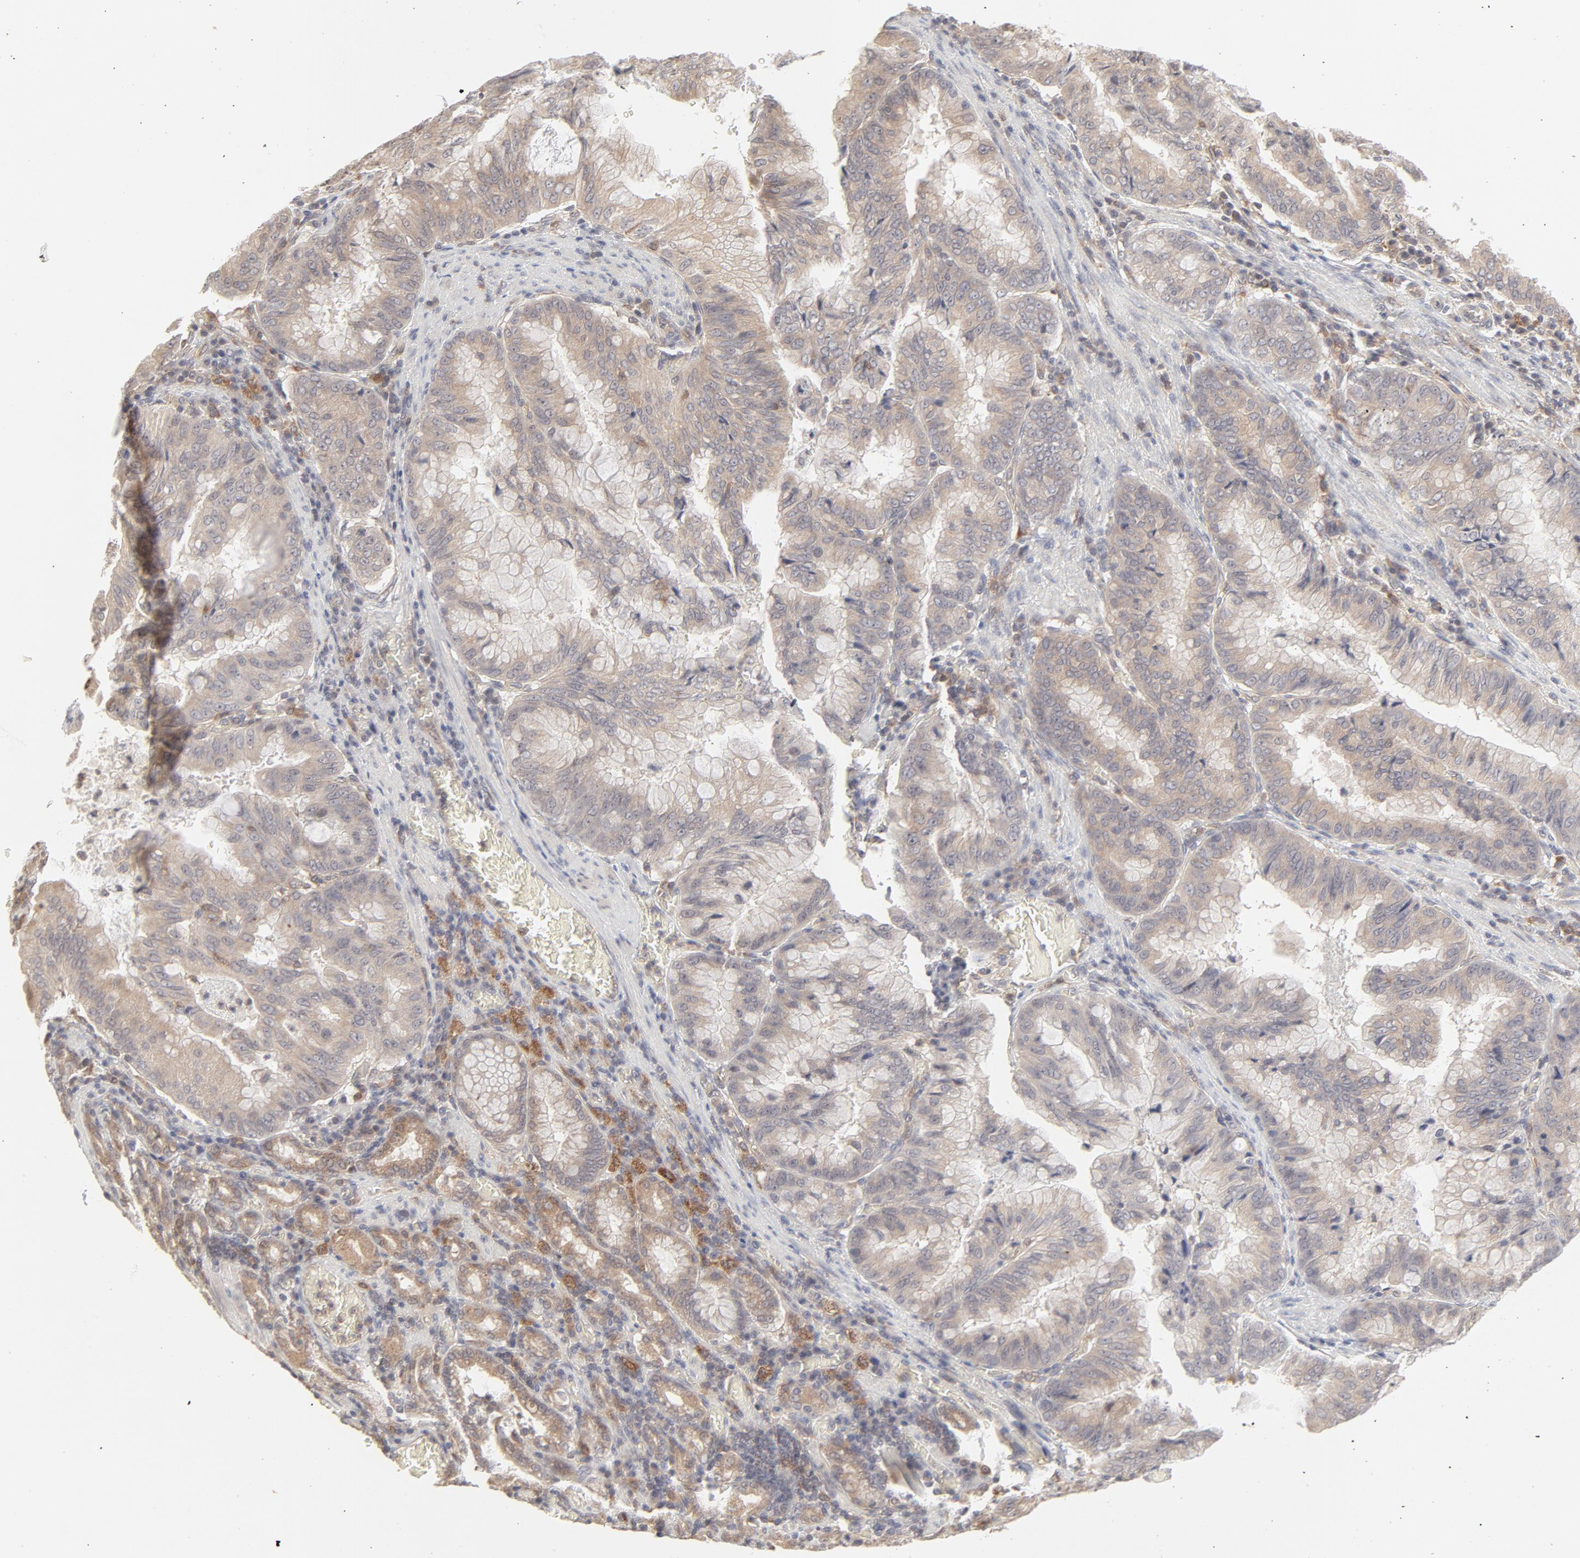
{"staining": {"intensity": "moderate", "quantity": ">75%", "location": "cytoplasmic/membranous"}, "tissue": "stomach cancer", "cell_type": "Tumor cells", "image_type": "cancer", "snomed": [{"axis": "morphology", "description": "Adenocarcinoma, NOS"}, {"axis": "topography", "description": "Stomach, upper"}], "caption": "Tumor cells show moderate cytoplasmic/membranous expression in approximately >75% of cells in stomach cancer.", "gene": "RAB5C", "patient": {"sex": "male", "age": 80}}